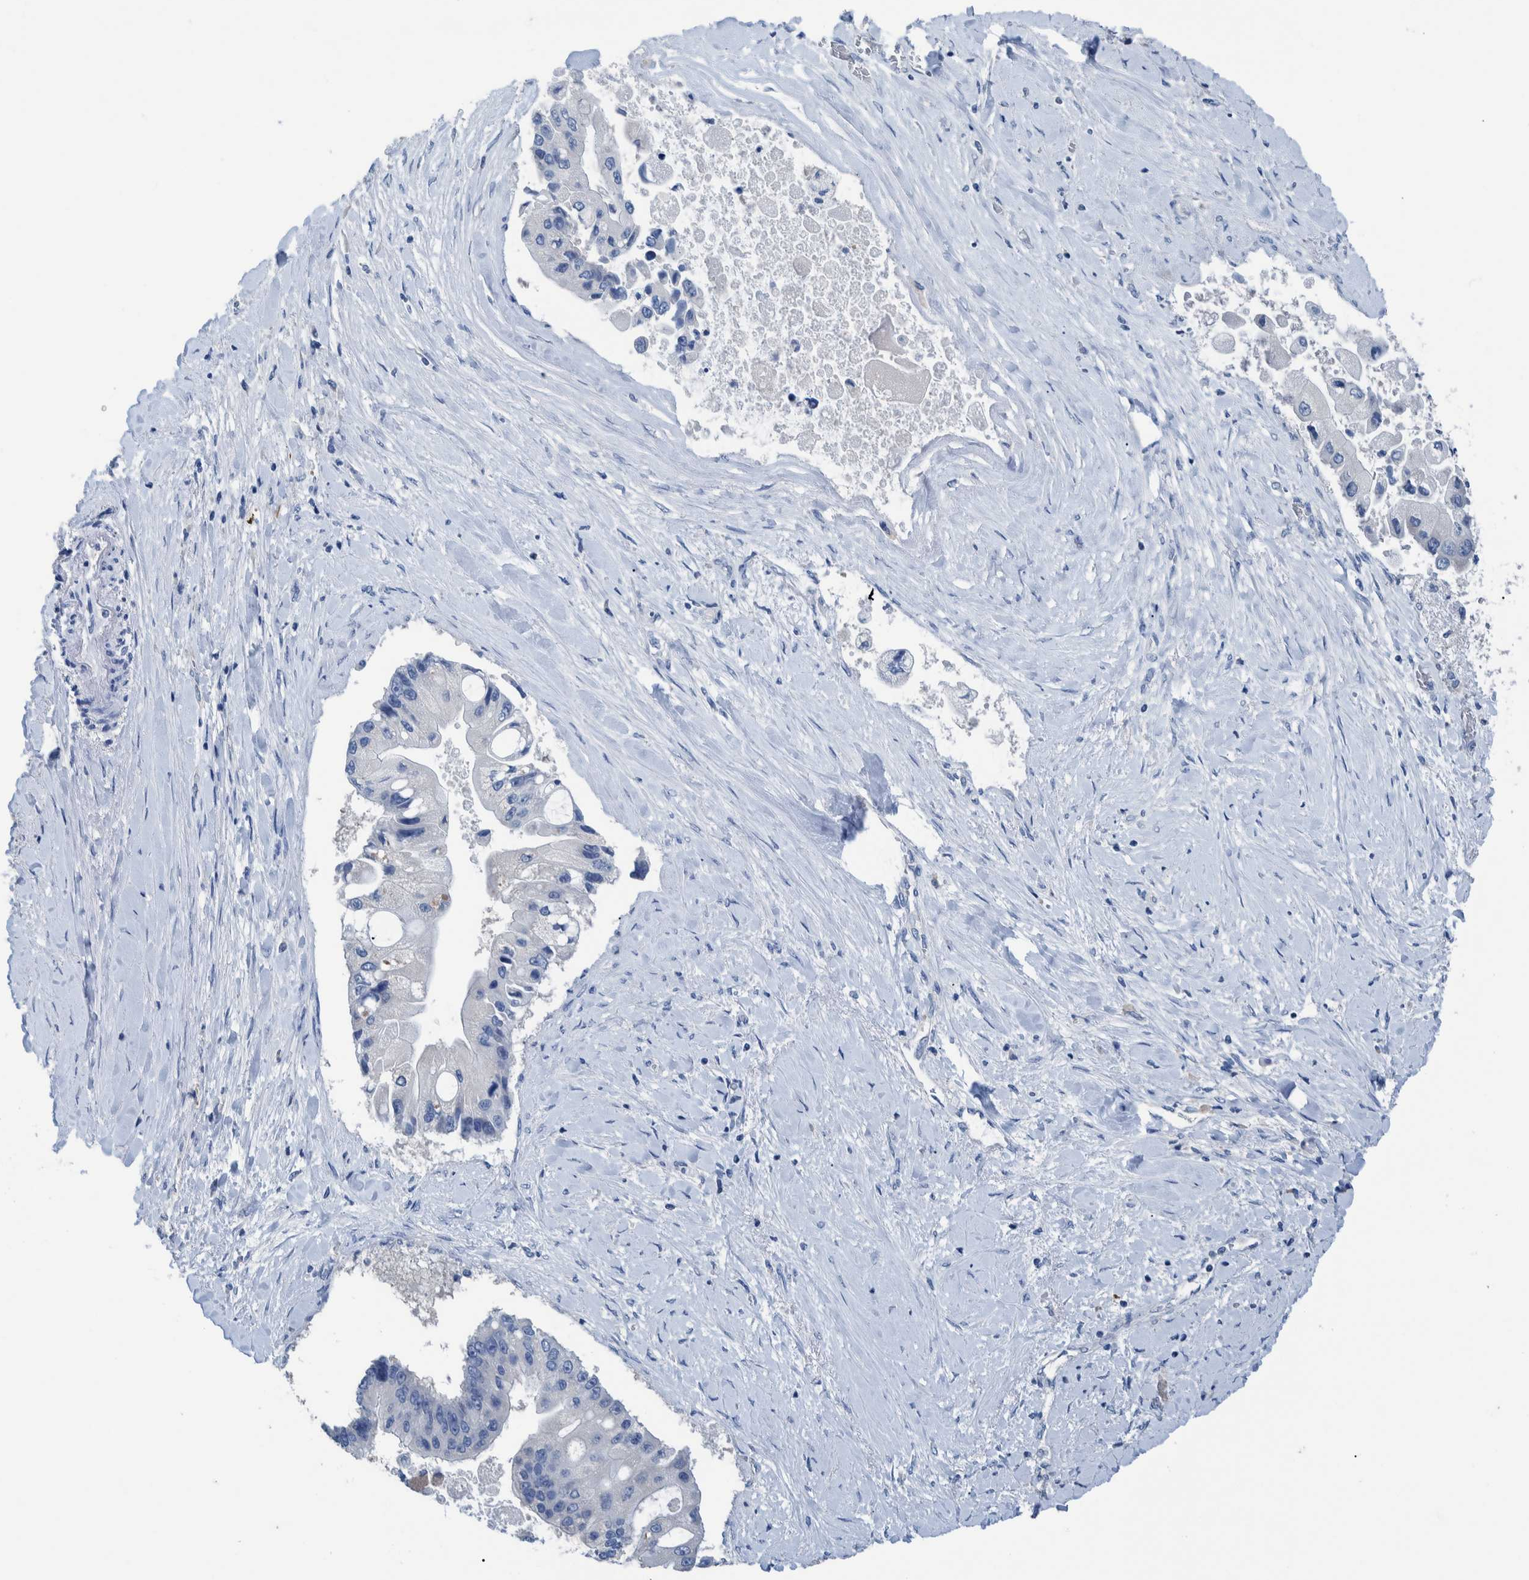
{"staining": {"intensity": "negative", "quantity": "none", "location": "none"}, "tissue": "liver cancer", "cell_type": "Tumor cells", "image_type": "cancer", "snomed": [{"axis": "morphology", "description": "Cholangiocarcinoma"}, {"axis": "topography", "description": "Liver"}], "caption": "This is a image of IHC staining of liver cancer, which shows no positivity in tumor cells.", "gene": "IDO1", "patient": {"sex": "male", "age": 50}}